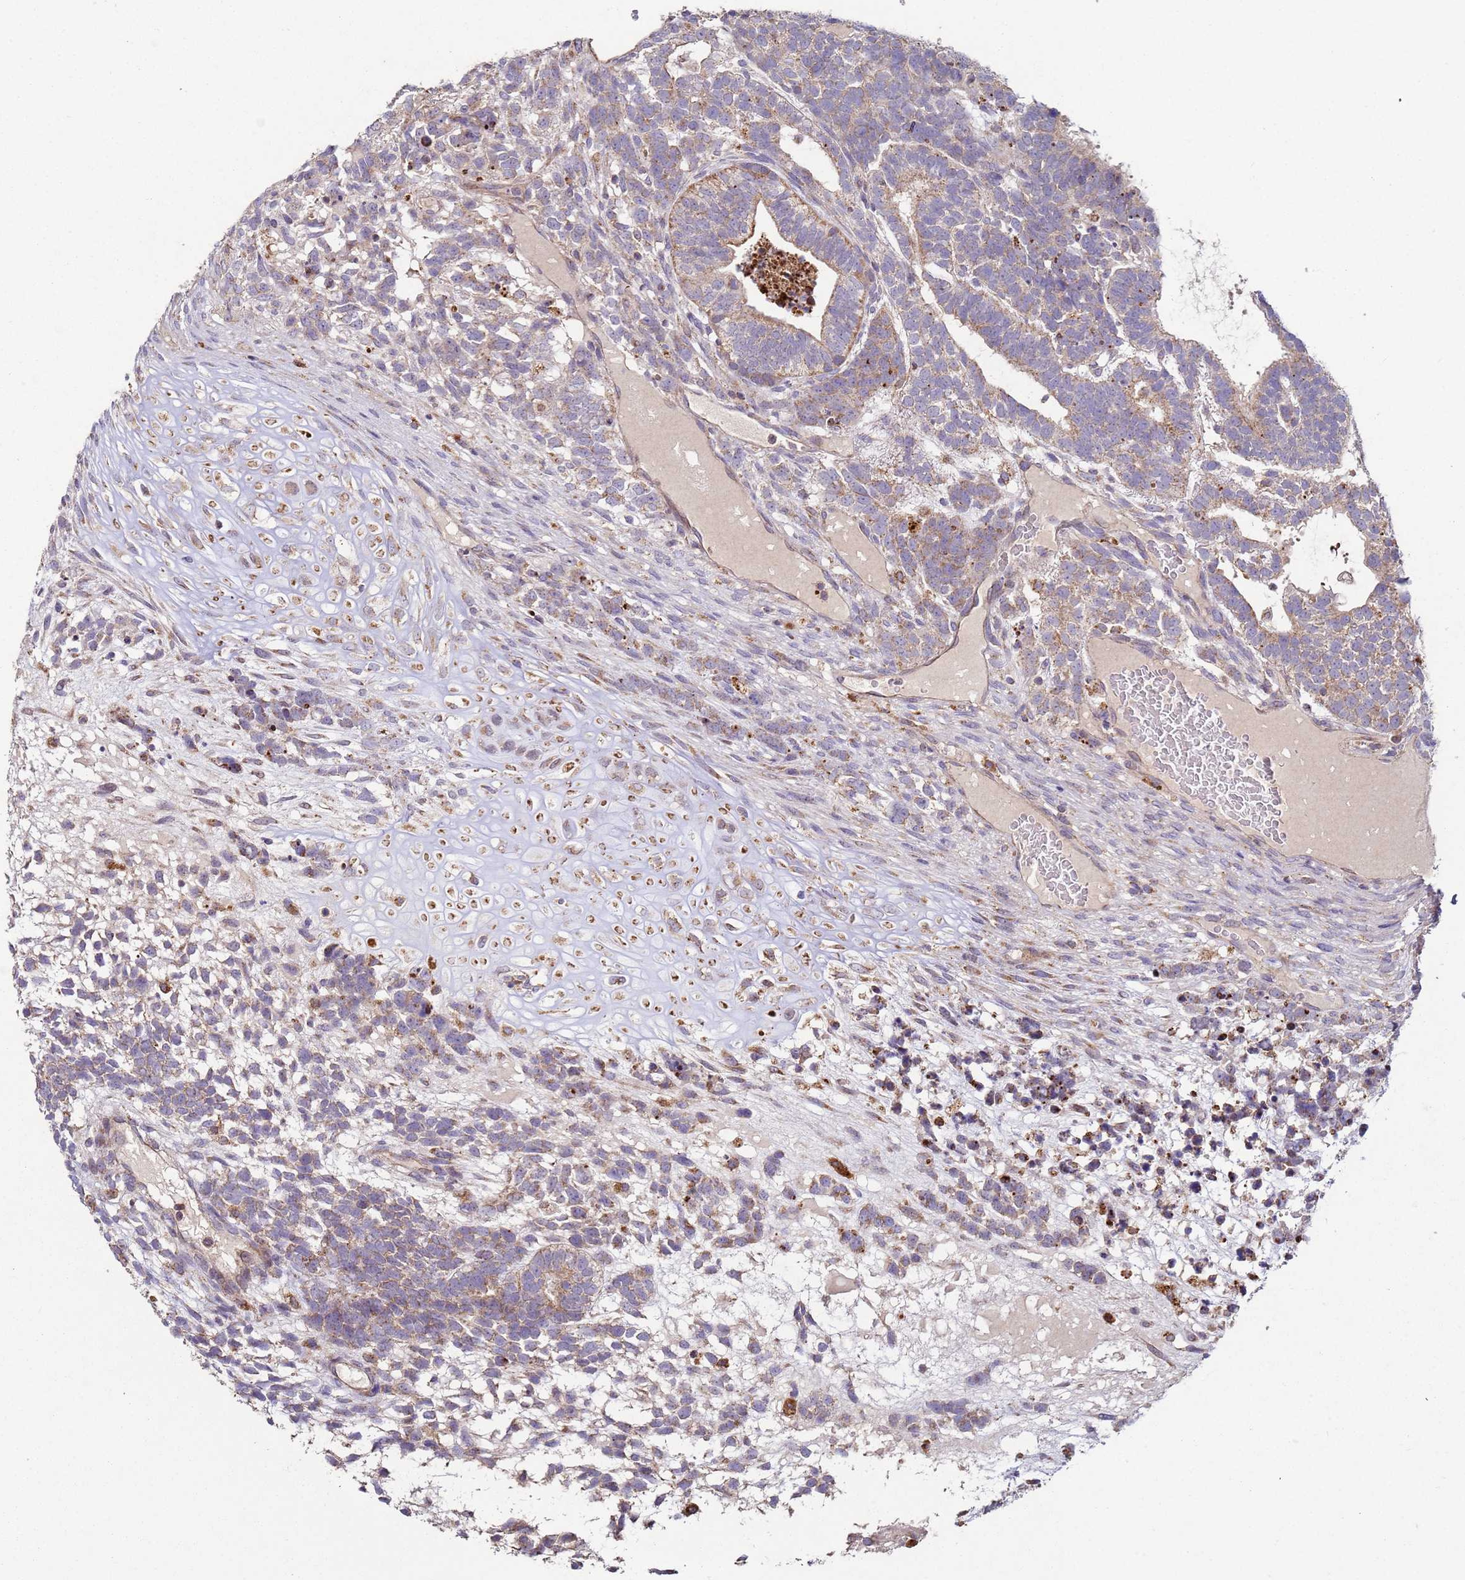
{"staining": {"intensity": "moderate", "quantity": "25%-75%", "location": "cytoplasmic/membranous"}, "tissue": "testis cancer", "cell_type": "Tumor cells", "image_type": "cancer", "snomed": [{"axis": "morphology", "description": "Carcinoma, Embryonal, NOS"}, {"axis": "topography", "description": "Testis"}], "caption": "Immunohistochemistry (DAB (3,3'-diaminobenzidine)) staining of human testis embryonal carcinoma shows moderate cytoplasmic/membranous protein positivity in about 25%-75% of tumor cells. The staining is performed using DAB (3,3'-diaminobenzidine) brown chromogen to label protein expression. The nuclei are counter-stained blue using hematoxylin.", "gene": "FBXO33", "patient": {"sex": "male", "age": 23}}